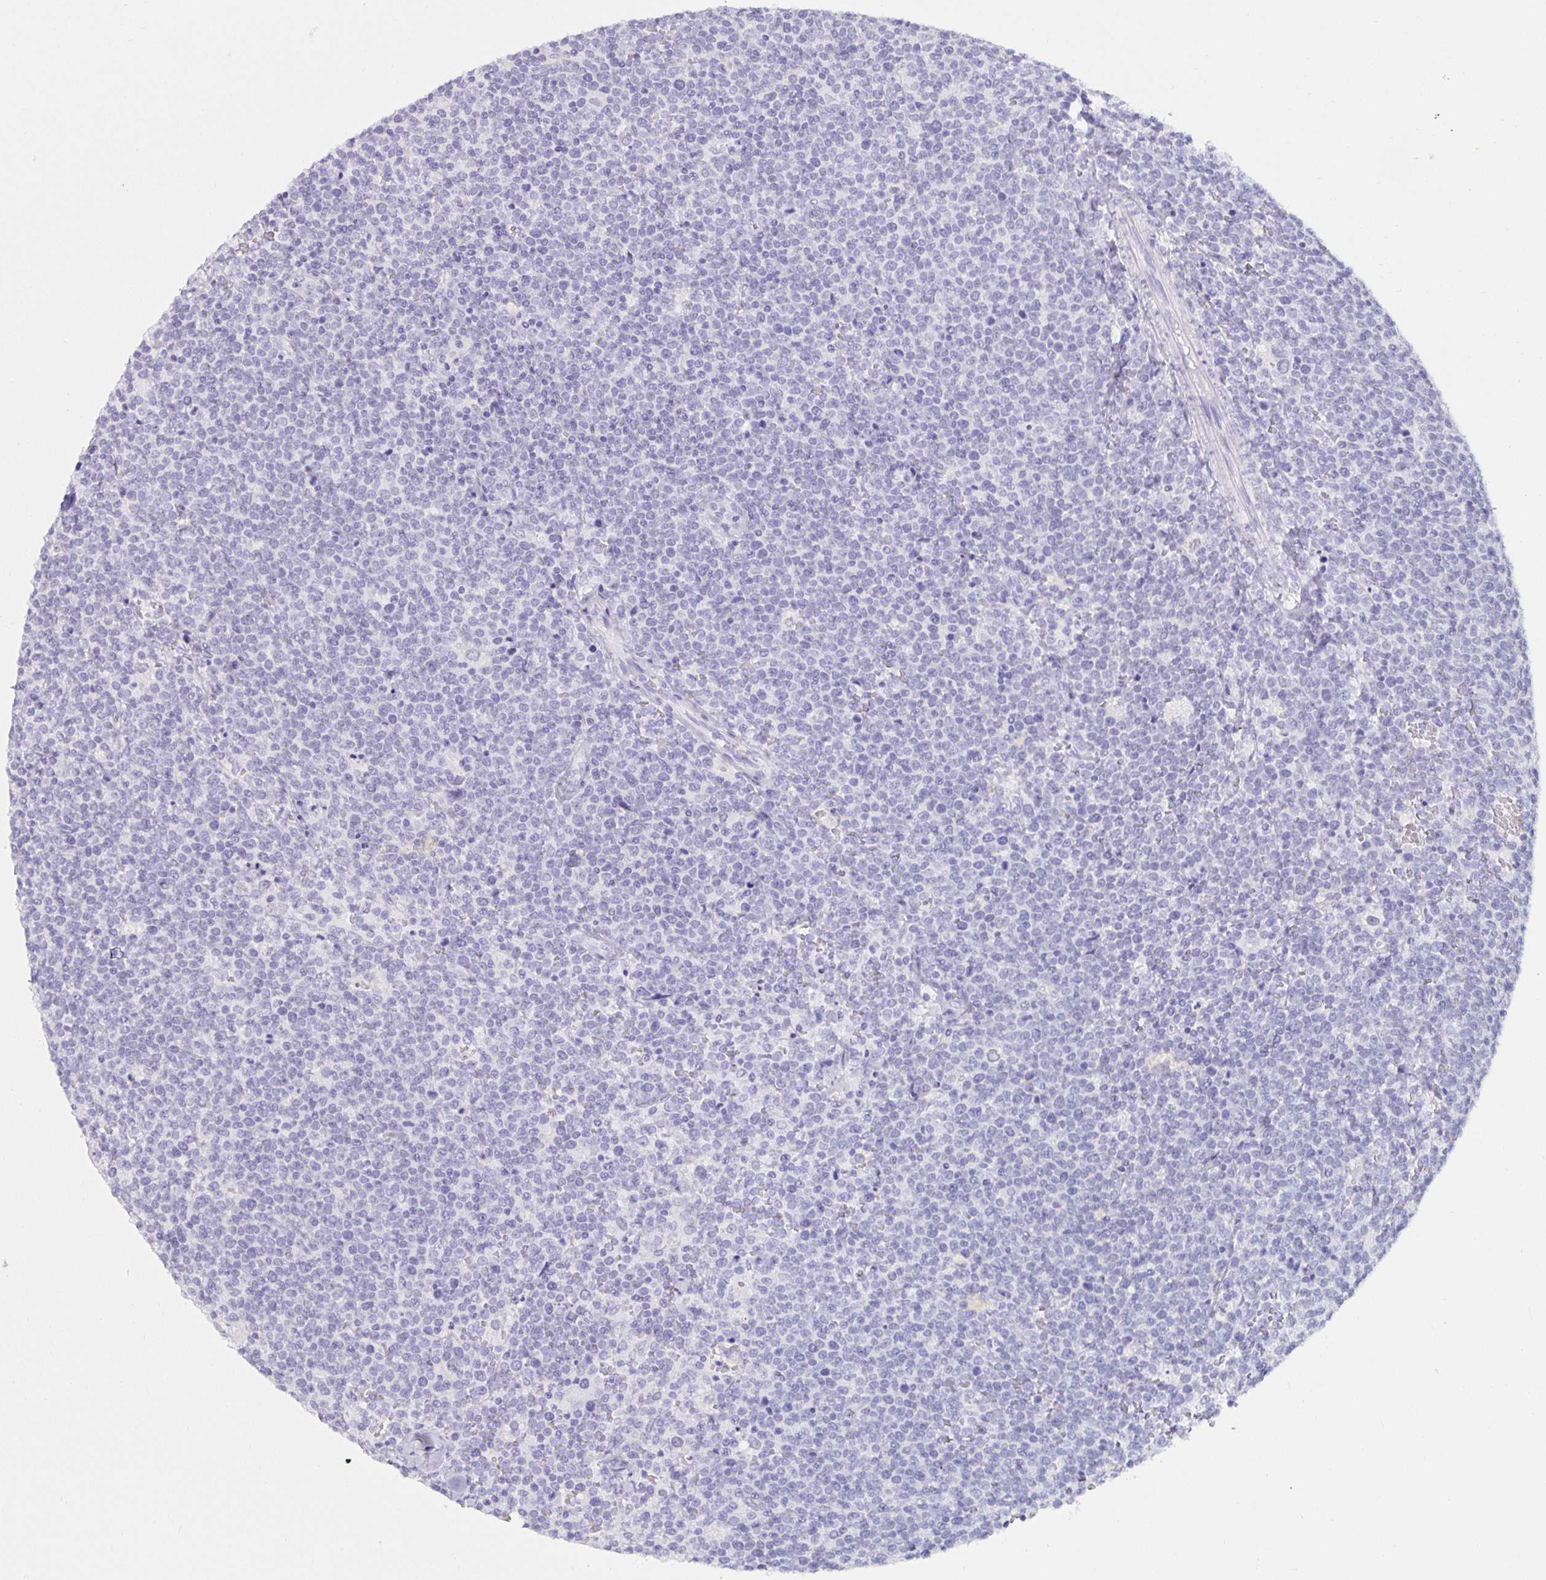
{"staining": {"intensity": "negative", "quantity": "none", "location": "none"}, "tissue": "lymphoma", "cell_type": "Tumor cells", "image_type": "cancer", "snomed": [{"axis": "morphology", "description": "Malignant lymphoma, non-Hodgkin's type, High grade"}, {"axis": "topography", "description": "Lymph node"}], "caption": "High magnification brightfield microscopy of malignant lymphoma, non-Hodgkin's type (high-grade) stained with DAB (brown) and counterstained with hematoxylin (blue): tumor cells show no significant positivity. (DAB (3,3'-diaminobenzidine) immunohistochemistry (IHC), high magnification).", "gene": "MLH1", "patient": {"sex": "male", "age": 61}}